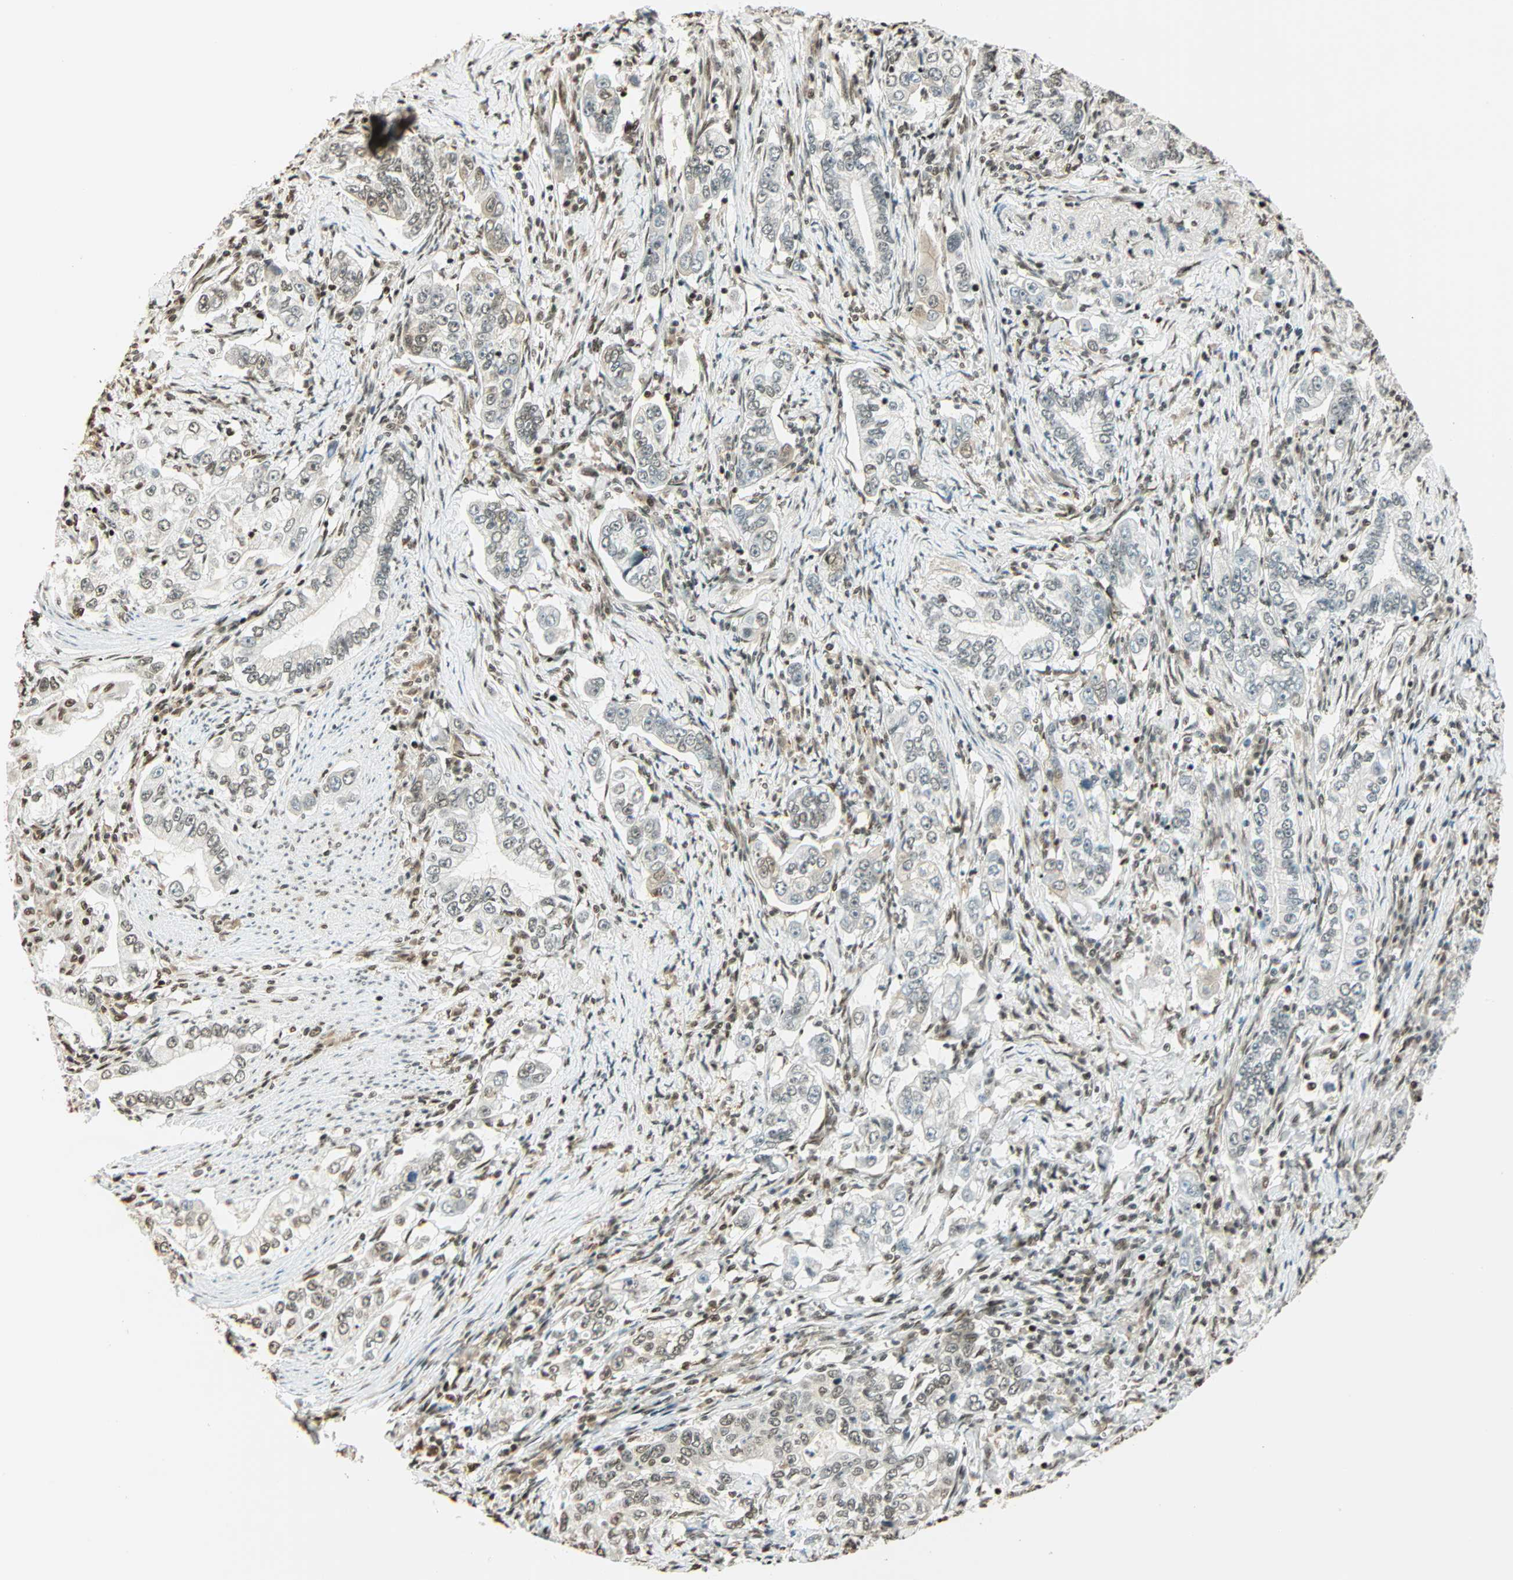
{"staining": {"intensity": "weak", "quantity": "25%-75%", "location": "cytoplasmic/membranous,nuclear"}, "tissue": "stomach cancer", "cell_type": "Tumor cells", "image_type": "cancer", "snomed": [{"axis": "morphology", "description": "Adenocarcinoma, NOS"}, {"axis": "topography", "description": "Stomach, lower"}], "caption": "An immunohistochemistry (IHC) micrograph of tumor tissue is shown. Protein staining in brown labels weak cytoplasmic/membranous and nuclear positivity in stomach adenocarcinoma within tumor cells.", "gene": "FANCG", "patient": {"sex": "female", "age": 72}}